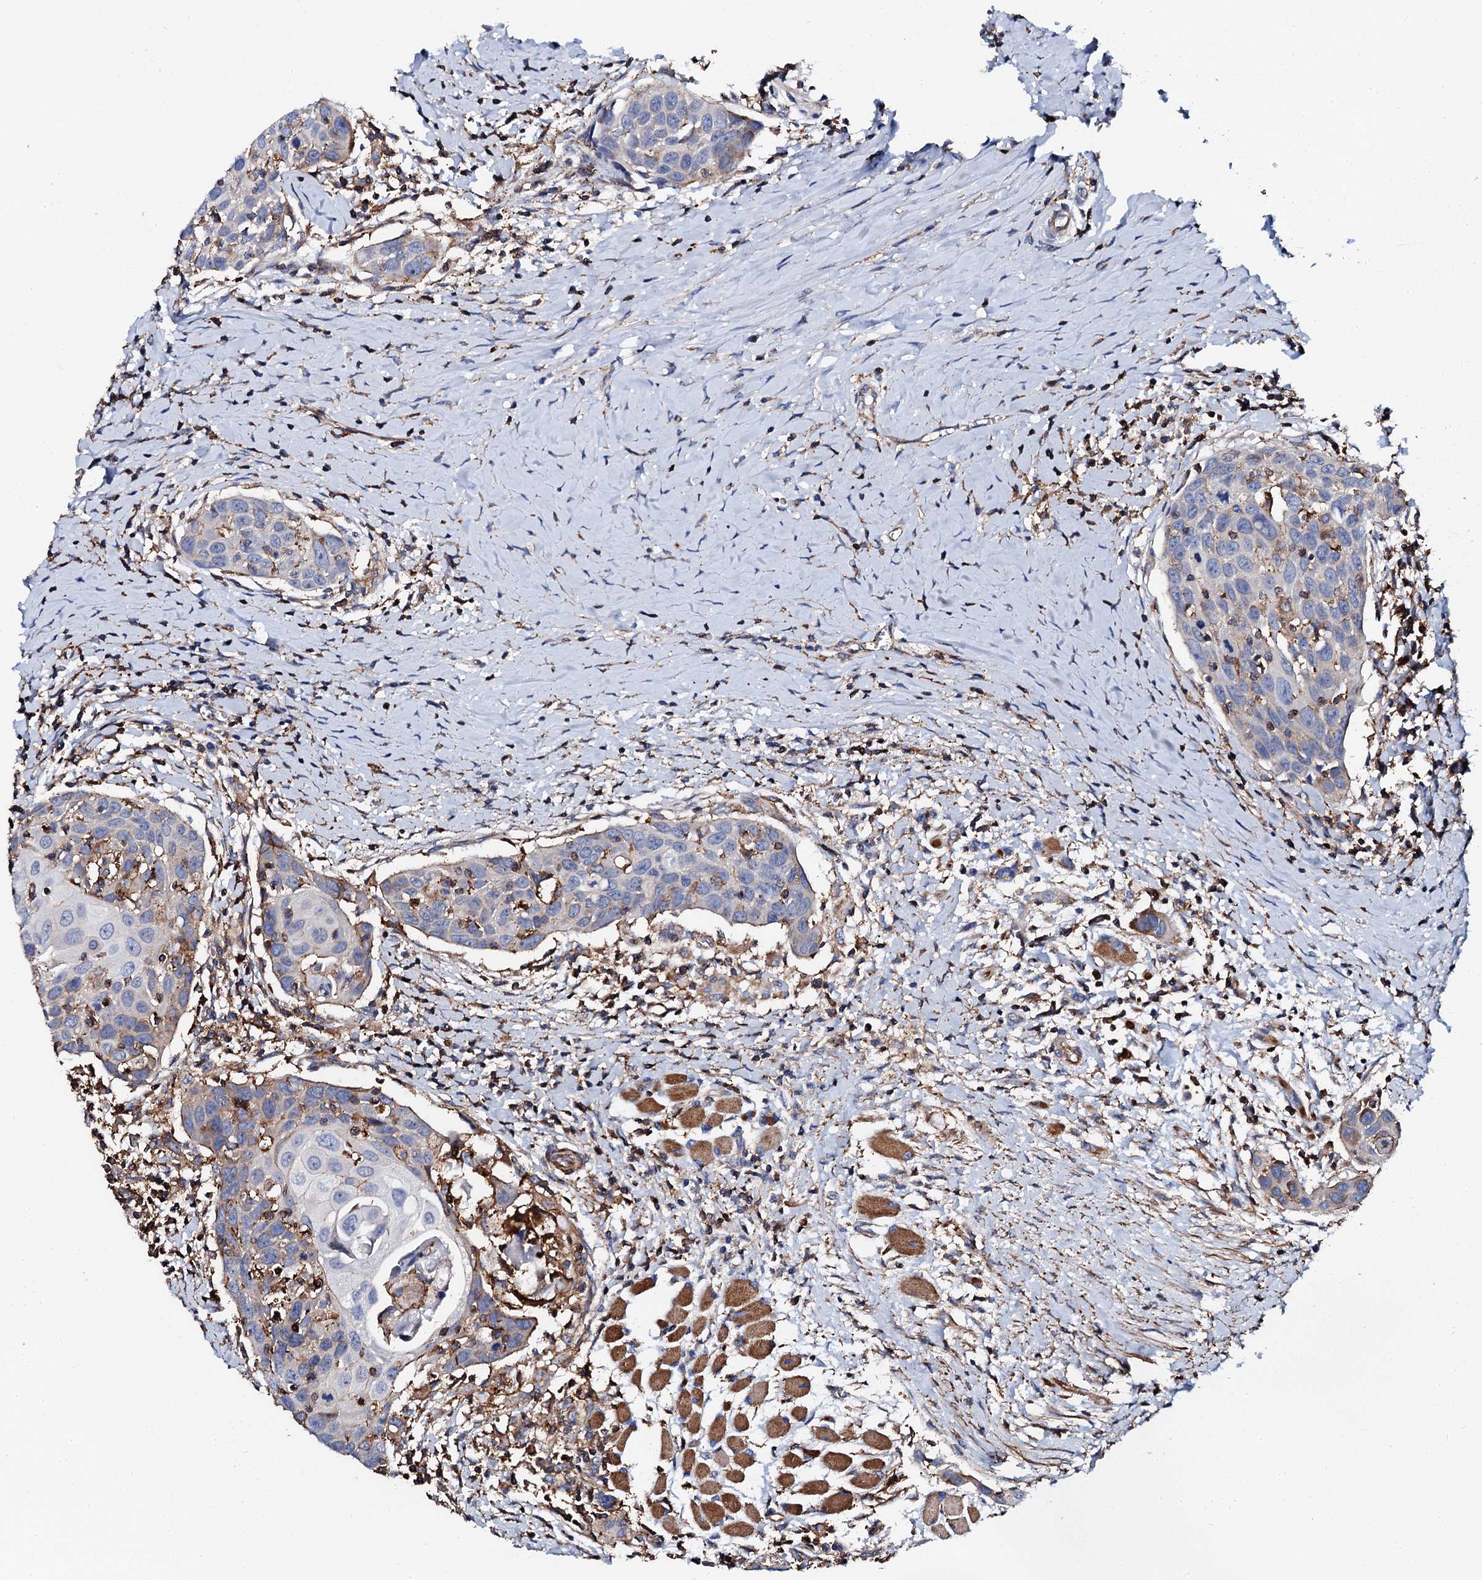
{"staining": {"intensity": "weak", "quantity": "<25%", "location": "cytoplasmic/membranous"}, "tissue": "head and neck cancer", "cell_type": "Tumor cells", "image_type": "cancer", "snomed": [{"axis": "morphology", "description": "Squamous cell carcinoma, NOS"}, {"axis": "topography", "description": "Oral tissue"}, {"axis": "topography", "description": "Head-Neck"}], "caption": "Tumor cells show no significant protein expression in squamous cell carcinoma (head and neck).", "gene": "INTS10", "patient": {"sex": "female", "age": 50}}